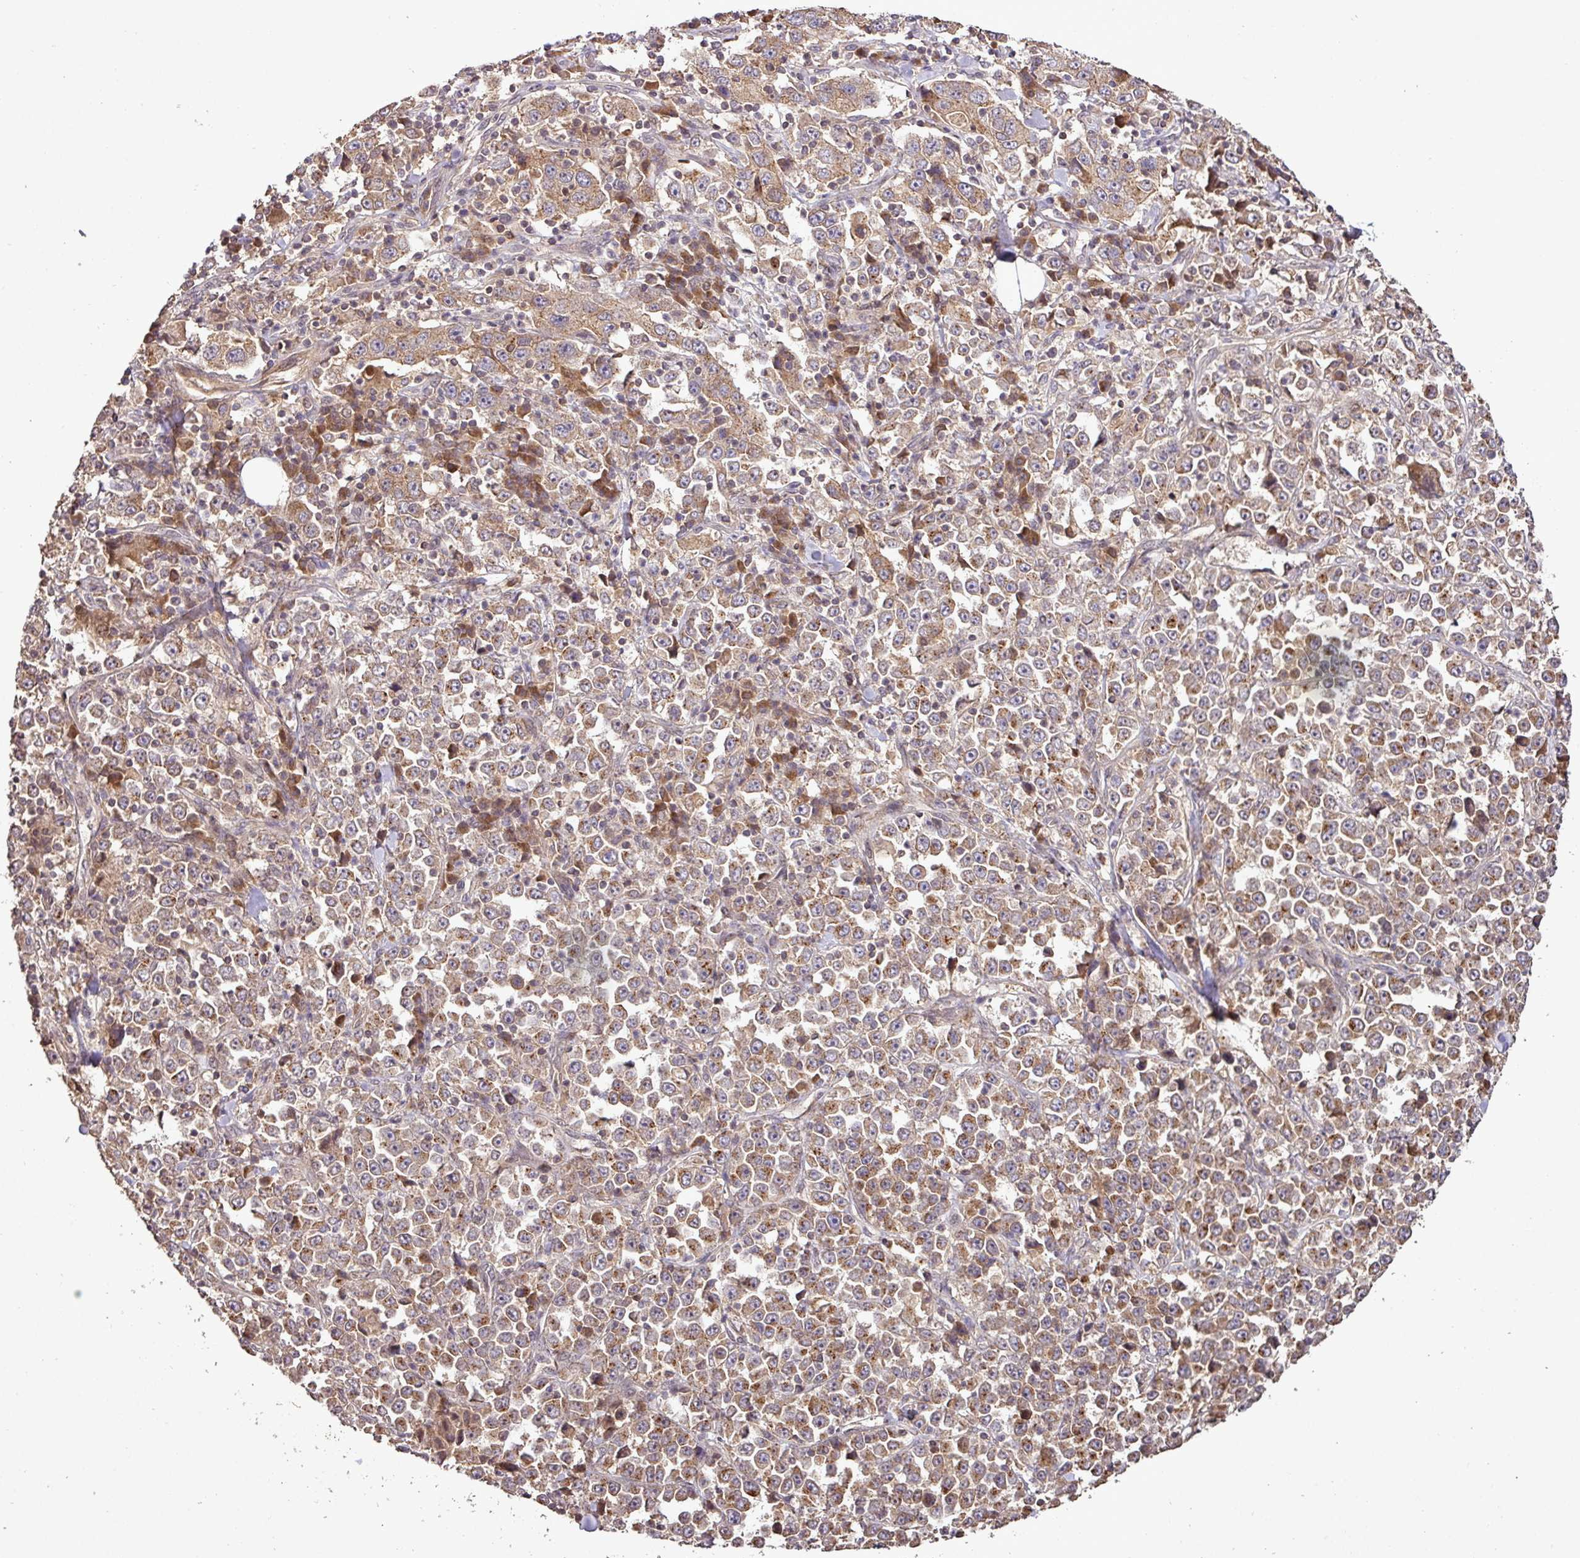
{"staining": {"intensity": "moderate", "quantity": ">75%", "location": "cytoplasmic/membranous"}, "tissue": "stomach cancer", "cell_type": "Tumor cells", "image_type": "cancer", "snomed": [{"axis": "morphology", "description": "Normal tissue, NOS"}, {"axis": "morphology", "description": "Adenocarcinoma, NOS"}, {"axis": "topography", "description": "Stomach, upper"}, {"axis": "topography", "description": "Stomach"}], "caption": "Stomach cancer tissue displays moderate cytoplasmic/membranous staining in about >75% of tumor cells The staining was performed using DAB, with brown indicating positive protein expression. Nuclei are stained blue with hematoxylin.", "gene": "FAIM", "patient": {"sex": "male", "age": 59}}